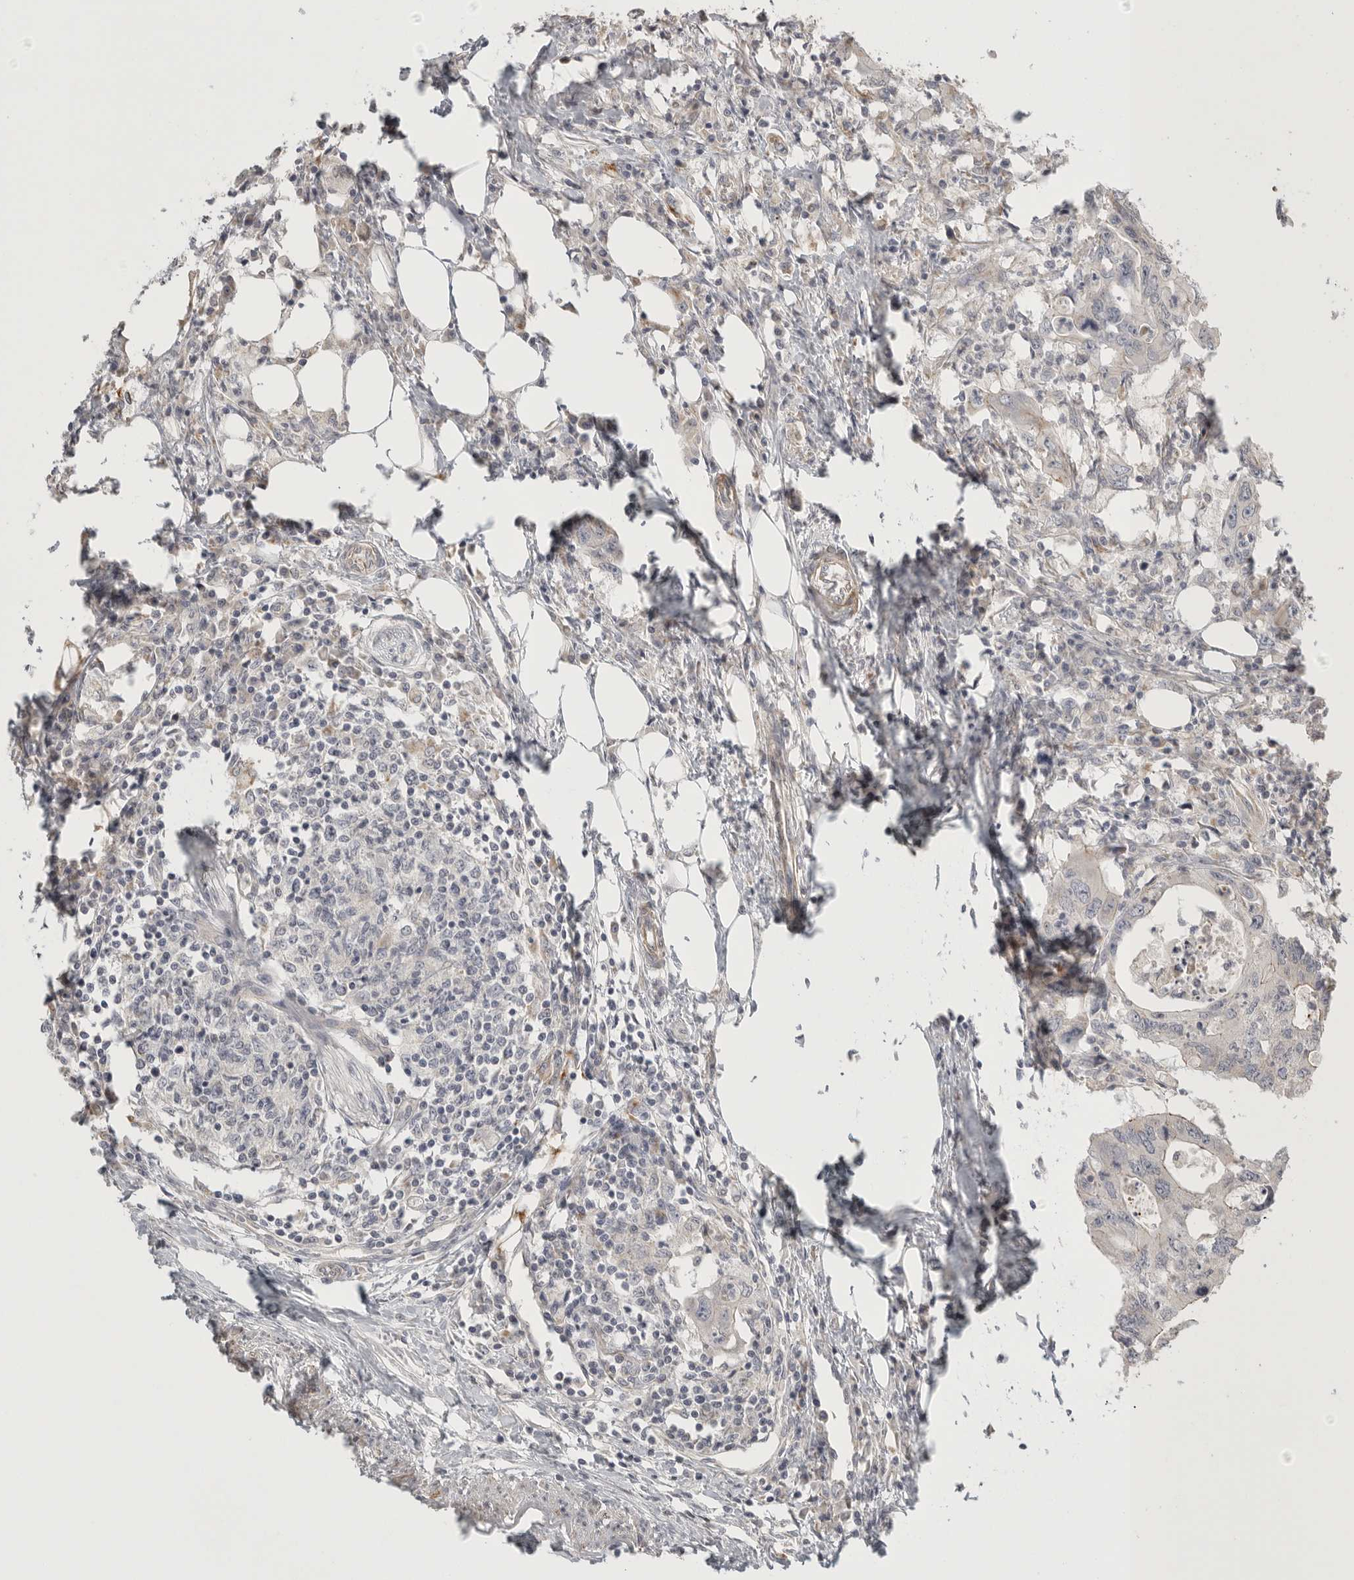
{"staining": {"intensity": "negative", "quantity": "none", "location": "none"}, "tissue": "colorectal cancer", "cell_type": "Tumor cells", "image_type": "cancer", "snomed": [{"axis": "morphology", "description": "Adenocarcinoma, NOS"}, {"axis": "topography", "description": "Colon"}], "caption": "There is no significant staining in tumor cells of colorectal cancer (adenocarcinoma).", "gene": "STAB2", "patient": {"sex": "male", "age": 71}}